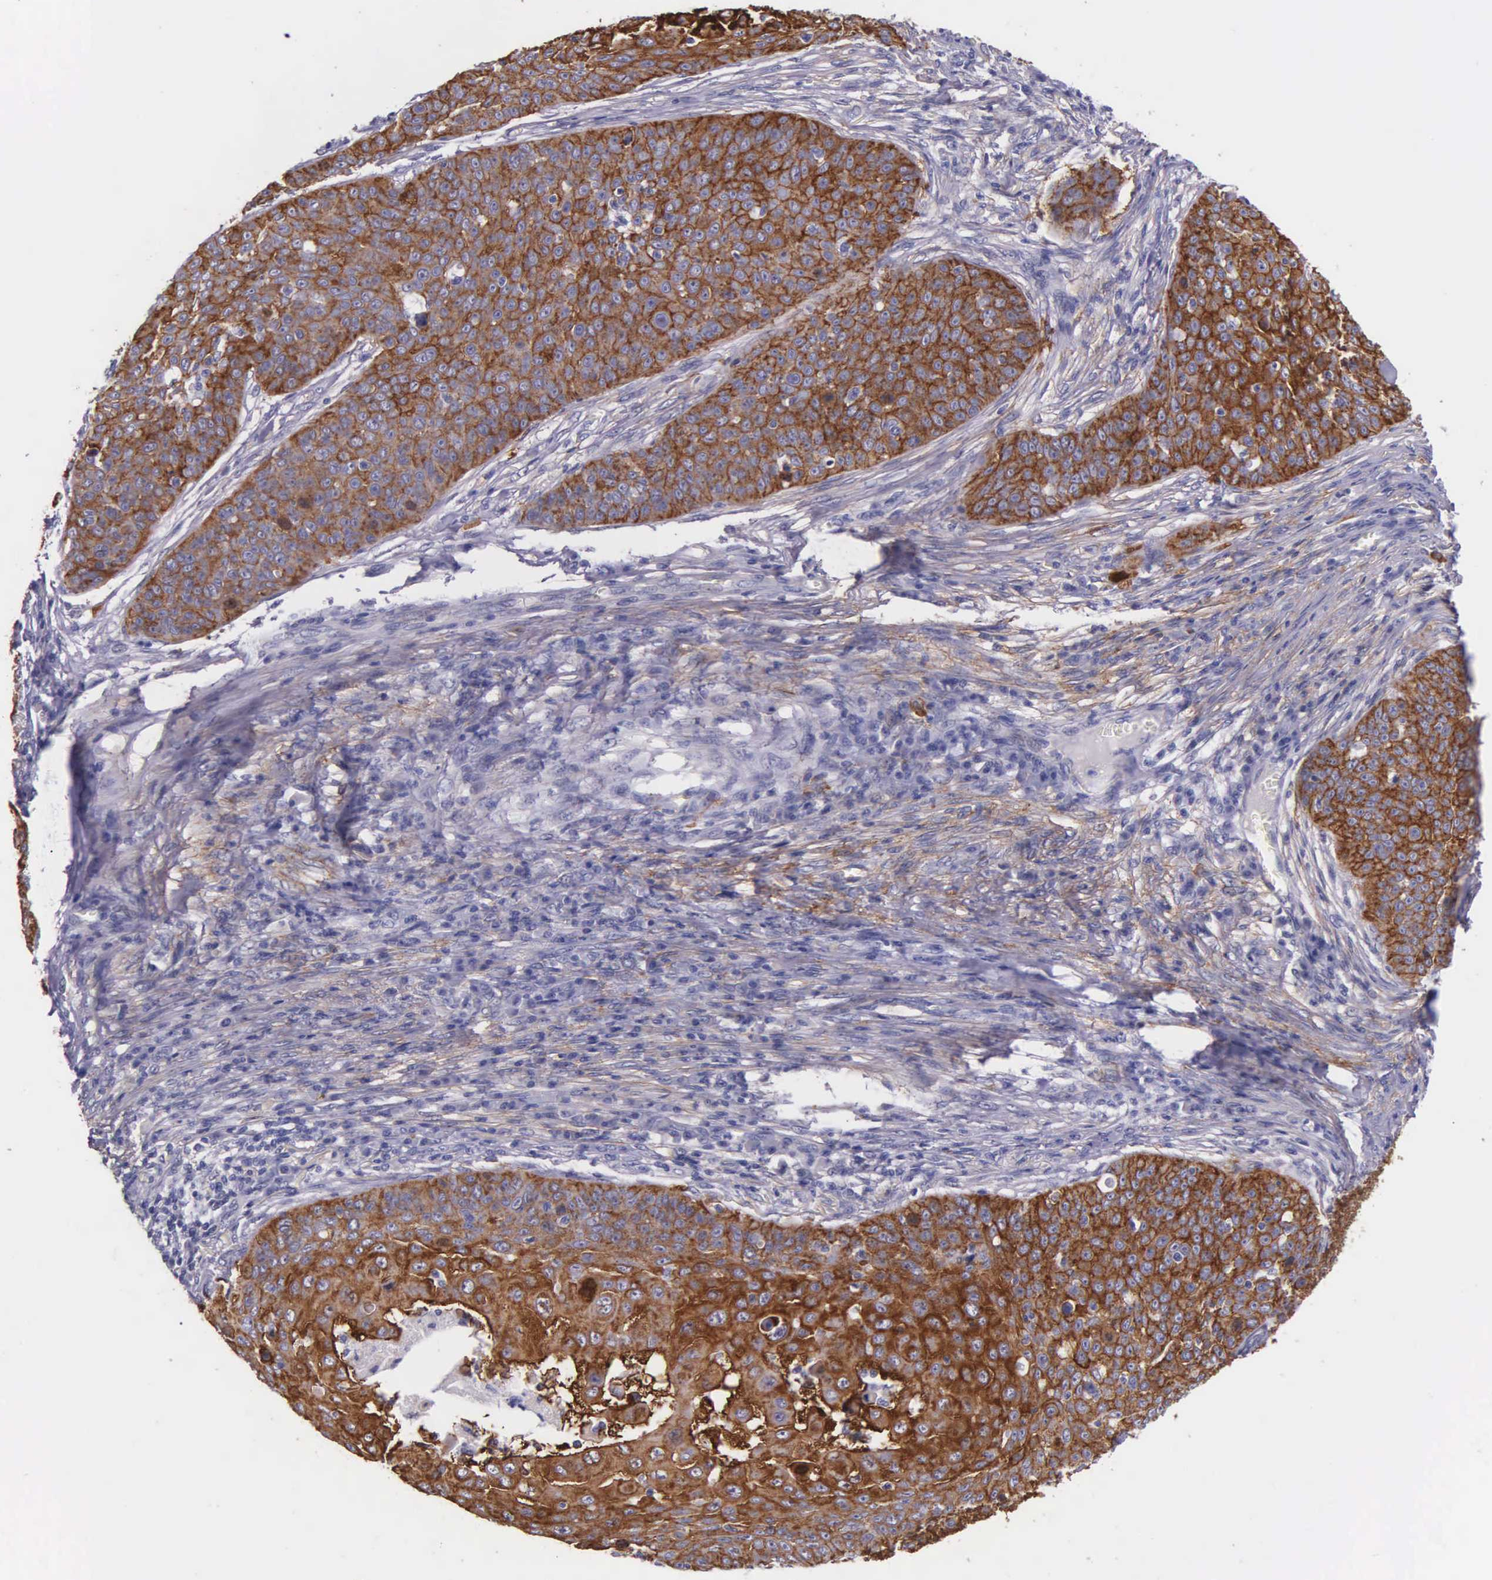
{"staining": {"intensity": "moderate", "quantity": ">75%", "location": "cytoplasmic/membranous"}, "tissue": "skin cancer", "cell_type": "Tumor cells", "image_type": "cancer", "snomed": [{"axis": "morphology", "description": "Squamous cell carcinoma, NOS"}, {"axis": "topography", "description": "Skin"}], "caption": "A high-resolution micrograph shows immunohistochemistry (IHC) staining of skin squamous cell carcinoma, which reveals moderate cytoplasmic/membranous positivity in about >75% of tumor cells. The staining was performed using DAB to visualize the protein expression in brown, while the nuclei were stained in blue with hematoxylin (Magnification: 20x).", "gene": "AHNAK2", "patient": {"sex": "male", "age": 82}}